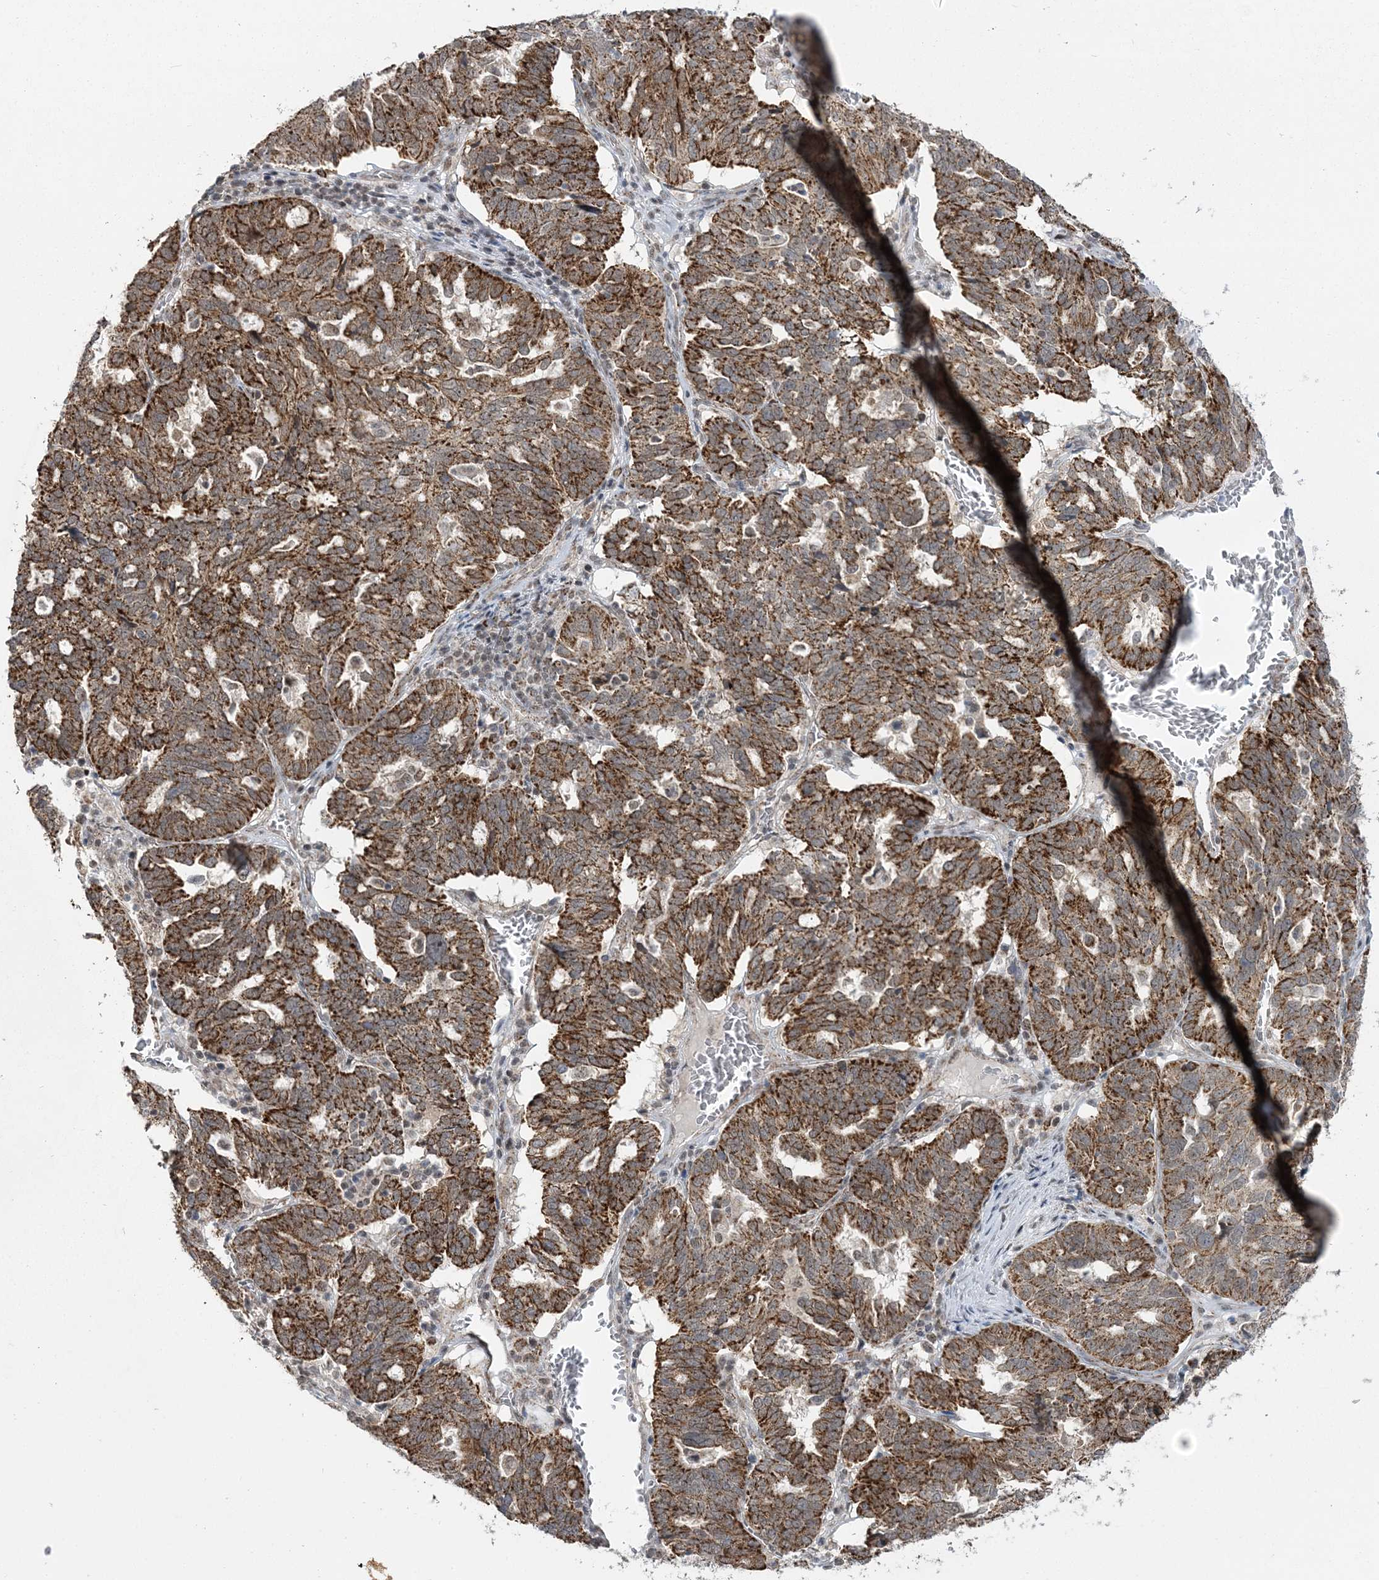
{"staining": {"intensity": "strong", "quantity": ">75%", "location": "cytoplasmic/membranous"}, "tissue": "ovarian cancer", "cell_type": "Tumor cells", "image_type": "cancer", "snomed": [{"axis": "morphology", "description": "Cystadenocarcinoma, serous, NOS"}, {"axis": "topography", "description": "Ovary"}], "caption": "Immunohistochemical staining of ovarian cancer exhibits strong cytoplasmic/membranous protein expression in approximately >75% of tumor cells. (Stains: DAB in brown, nuclei in blue, Microscopy: brightfield microscopy at high magnification).", "gene": "GRSF1", "patient": {"sex": "female", "age": 59}}